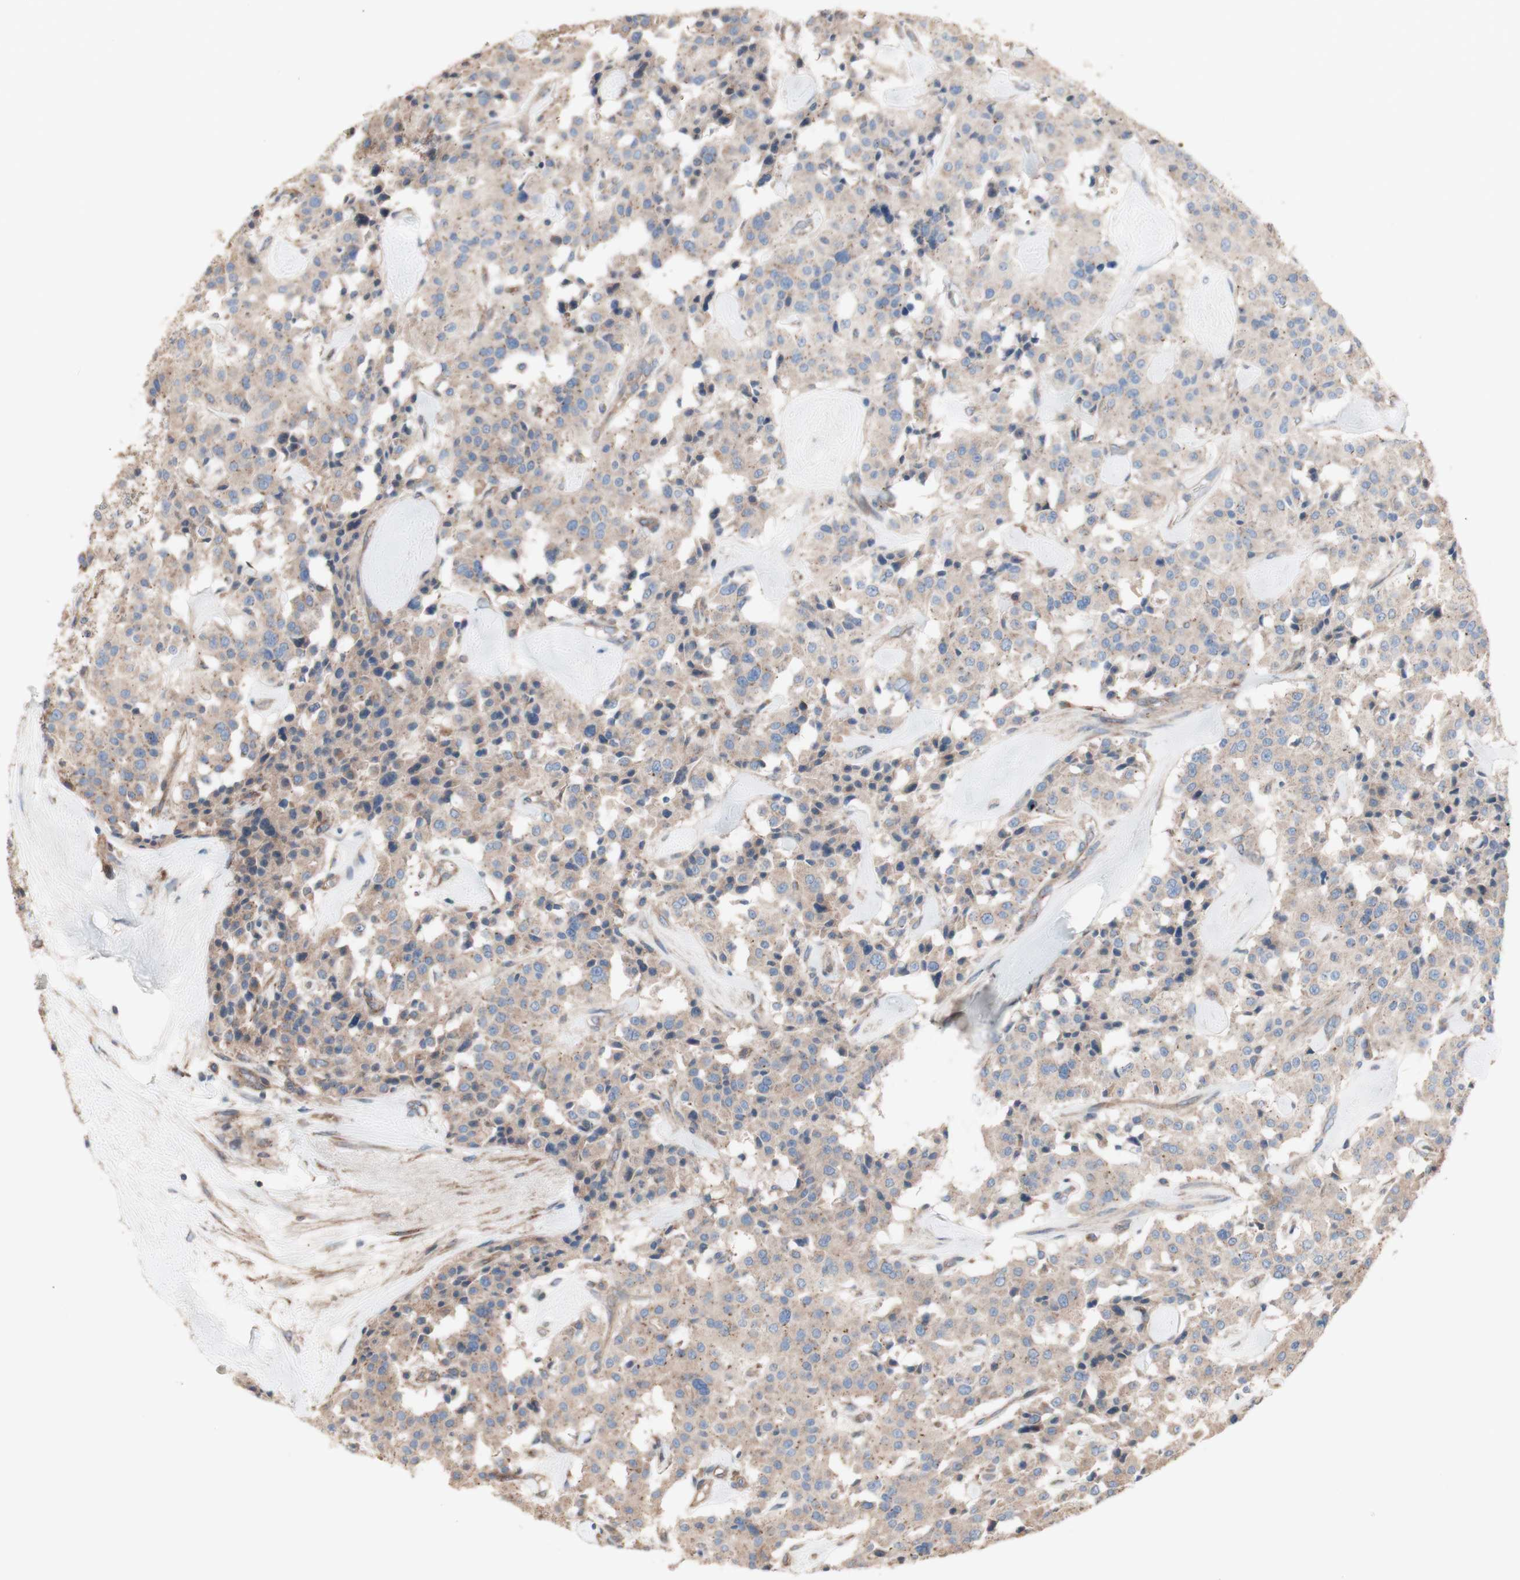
{"staining": {"intensity": "weak", "quantity": ">75%", "location": "cytoplasmic/membranous"}, "tissue": "carcinoid", "cell_type": "Tumor cells", "image_type": "cancer", "snomed": [{"axis": "morphology", "description": "Carcinoid, malignant, NOS"}, {"axis": "topography", "description": "Lung"}], "caption": "Carcinoid stained for a protein demonstrates weak cytoplasmic/membranous positivity in tumor cells.", "gene": "COPB1", "patient": {"sex": "male", "age": 30}}